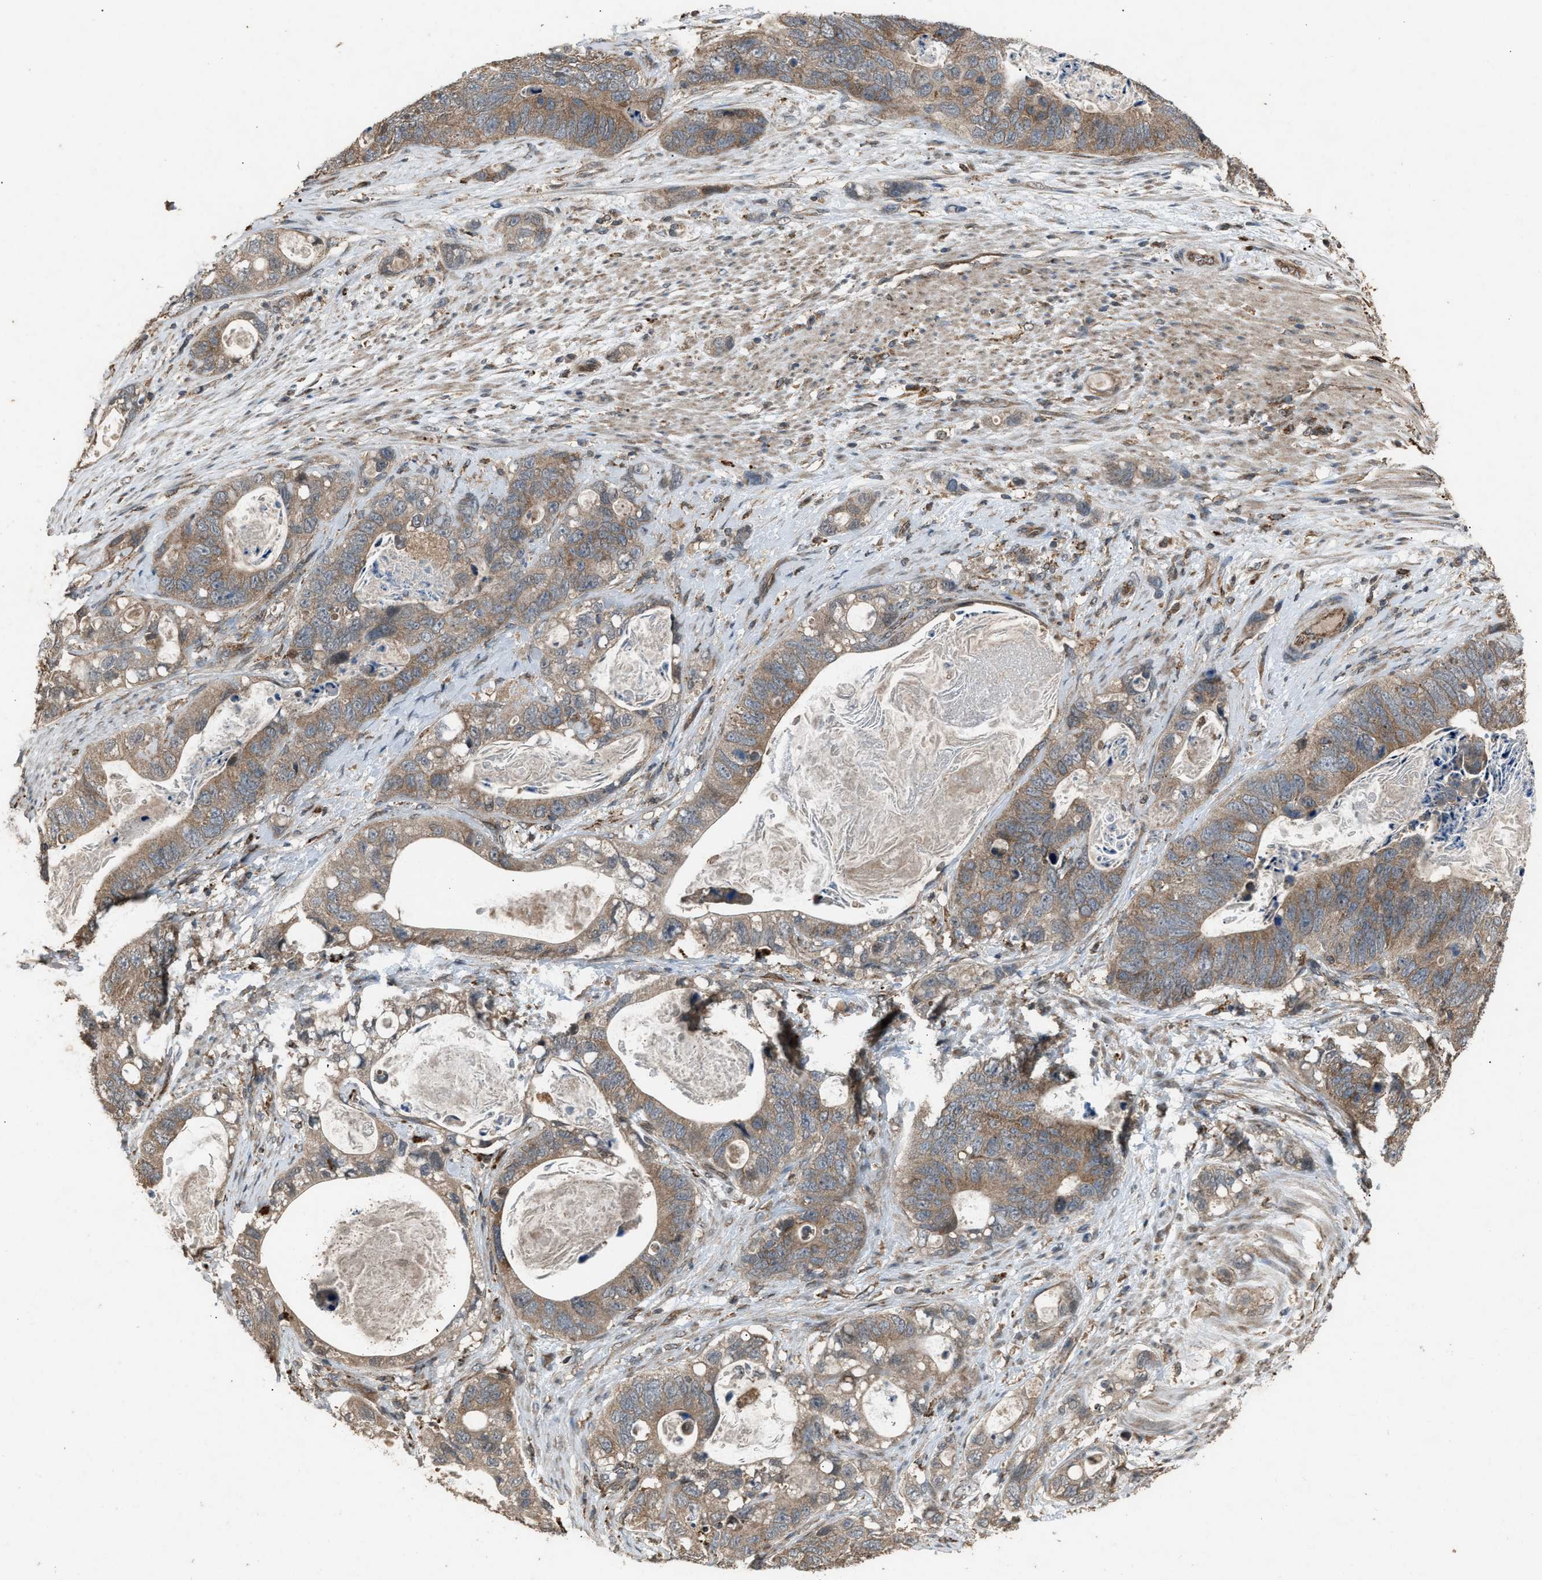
{"staining": {"intensity": "moderate", "quantity": ">75%", "location": "cytoplasmic/membranous"}, "tissue": "stomach cancer", "cell_type": "Tumor cells", "image_type": "cancer", "snomed": [{"axis": "morphology", "description": "Normal tissue, NOS"}, {"axis": "morphology", "description": "Adenocarcinoma, NOS"}, {"axis": "topography", "description": "Stomach"}], "caption": "Immunohistochemistry (DAB) staining of stomach adenocarcinoma displays moderate cytoplasmic/membranous protein positivity in about >75% of tumor cells. The protein of interest is stained brown, and the nuclei are stained in blue (DAB IHC with brightfield microscopy, high magnification).", "gene": "PSMD1", "patient": {"sex": "female", "age": 89}}